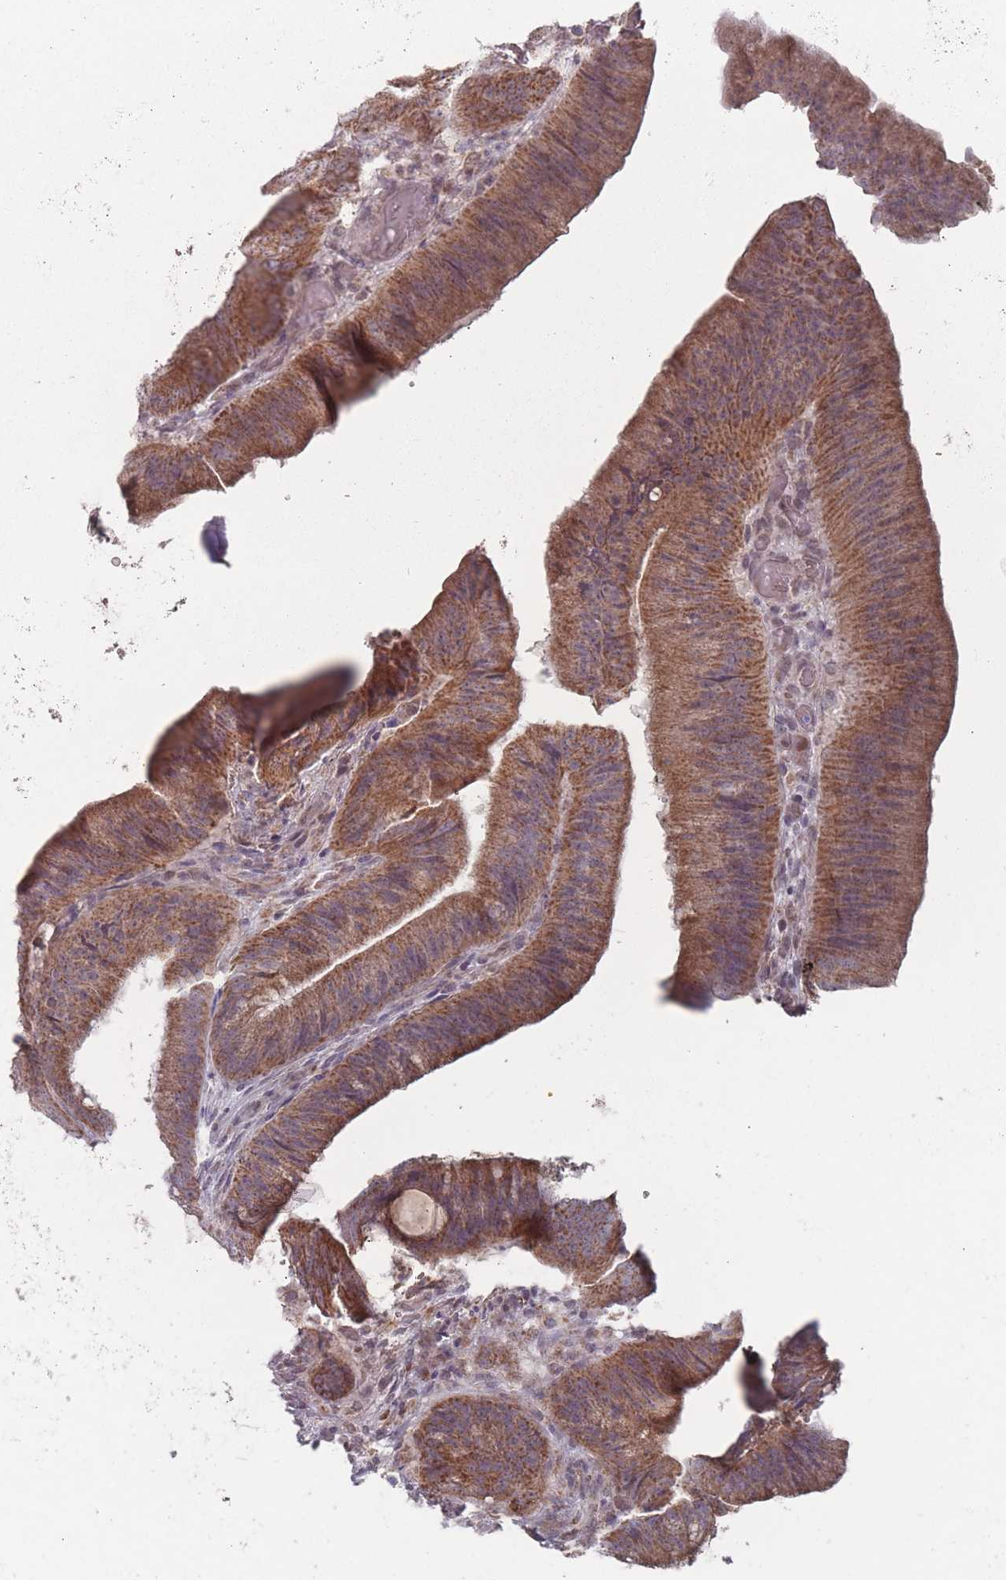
{"staining": {"intensity": "moderate", "quantity": ">75%", "location": "cytoplasmic/membranous"}, "tissue": "colorectal cancer", "cell_type": "Tumor cells", "image_type": "cancer", "snomed": [{"axis": "morphology", "description": "Adenocarcinoma, NOS"}, {"axis": "topography", "description": "Colon"}], "caption": "The immunohistochemical stain labels moderate cytoplasmic/membranous positivity in tumor cells of colorectal cancer (adenocarcinoma) tissue.", "gene": "PEX7", "patient": {"sex": "female", "age": 43}}